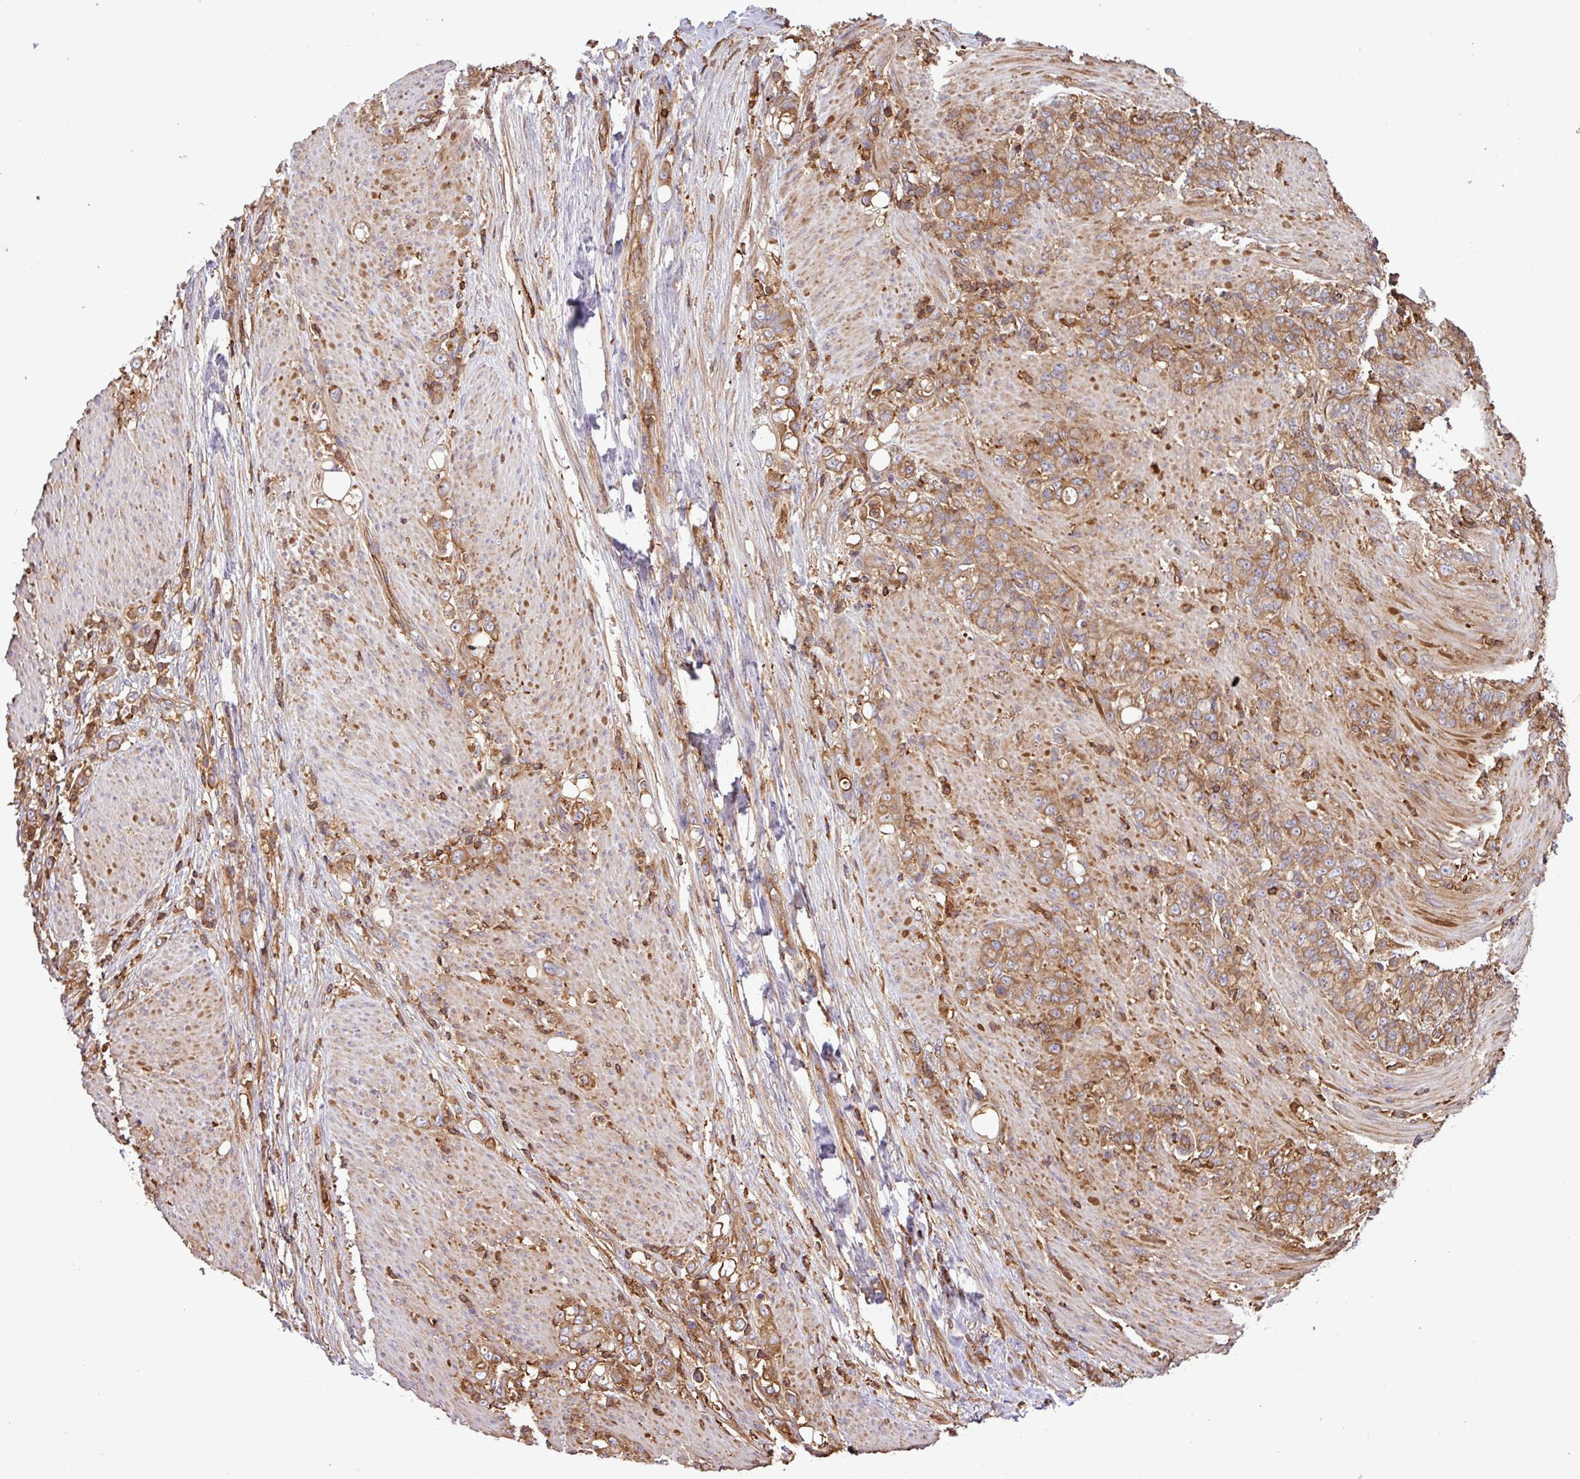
{"staining": {"intensity": "moderate", "quantity": ">75%", "location": "cytoplasmic/membranous"}, "tissue": "stomach cancer", "cell_type": "Tumor cells", "image_type": "cancer", "snomed": [{"axis": "morphology", "description": "Adenocarcinoma, NOS"}, {"axis": "topography", "description": "Stomach"}], "caption": "Human adenocarcinoma (stomach) stained for a protein (brown) exhibits moderate cytoplasmic/membranous positive expression in about >75% of tumor cells.", "gene": "PGAP6", "patient": {"sex": "female", "age": 79}}